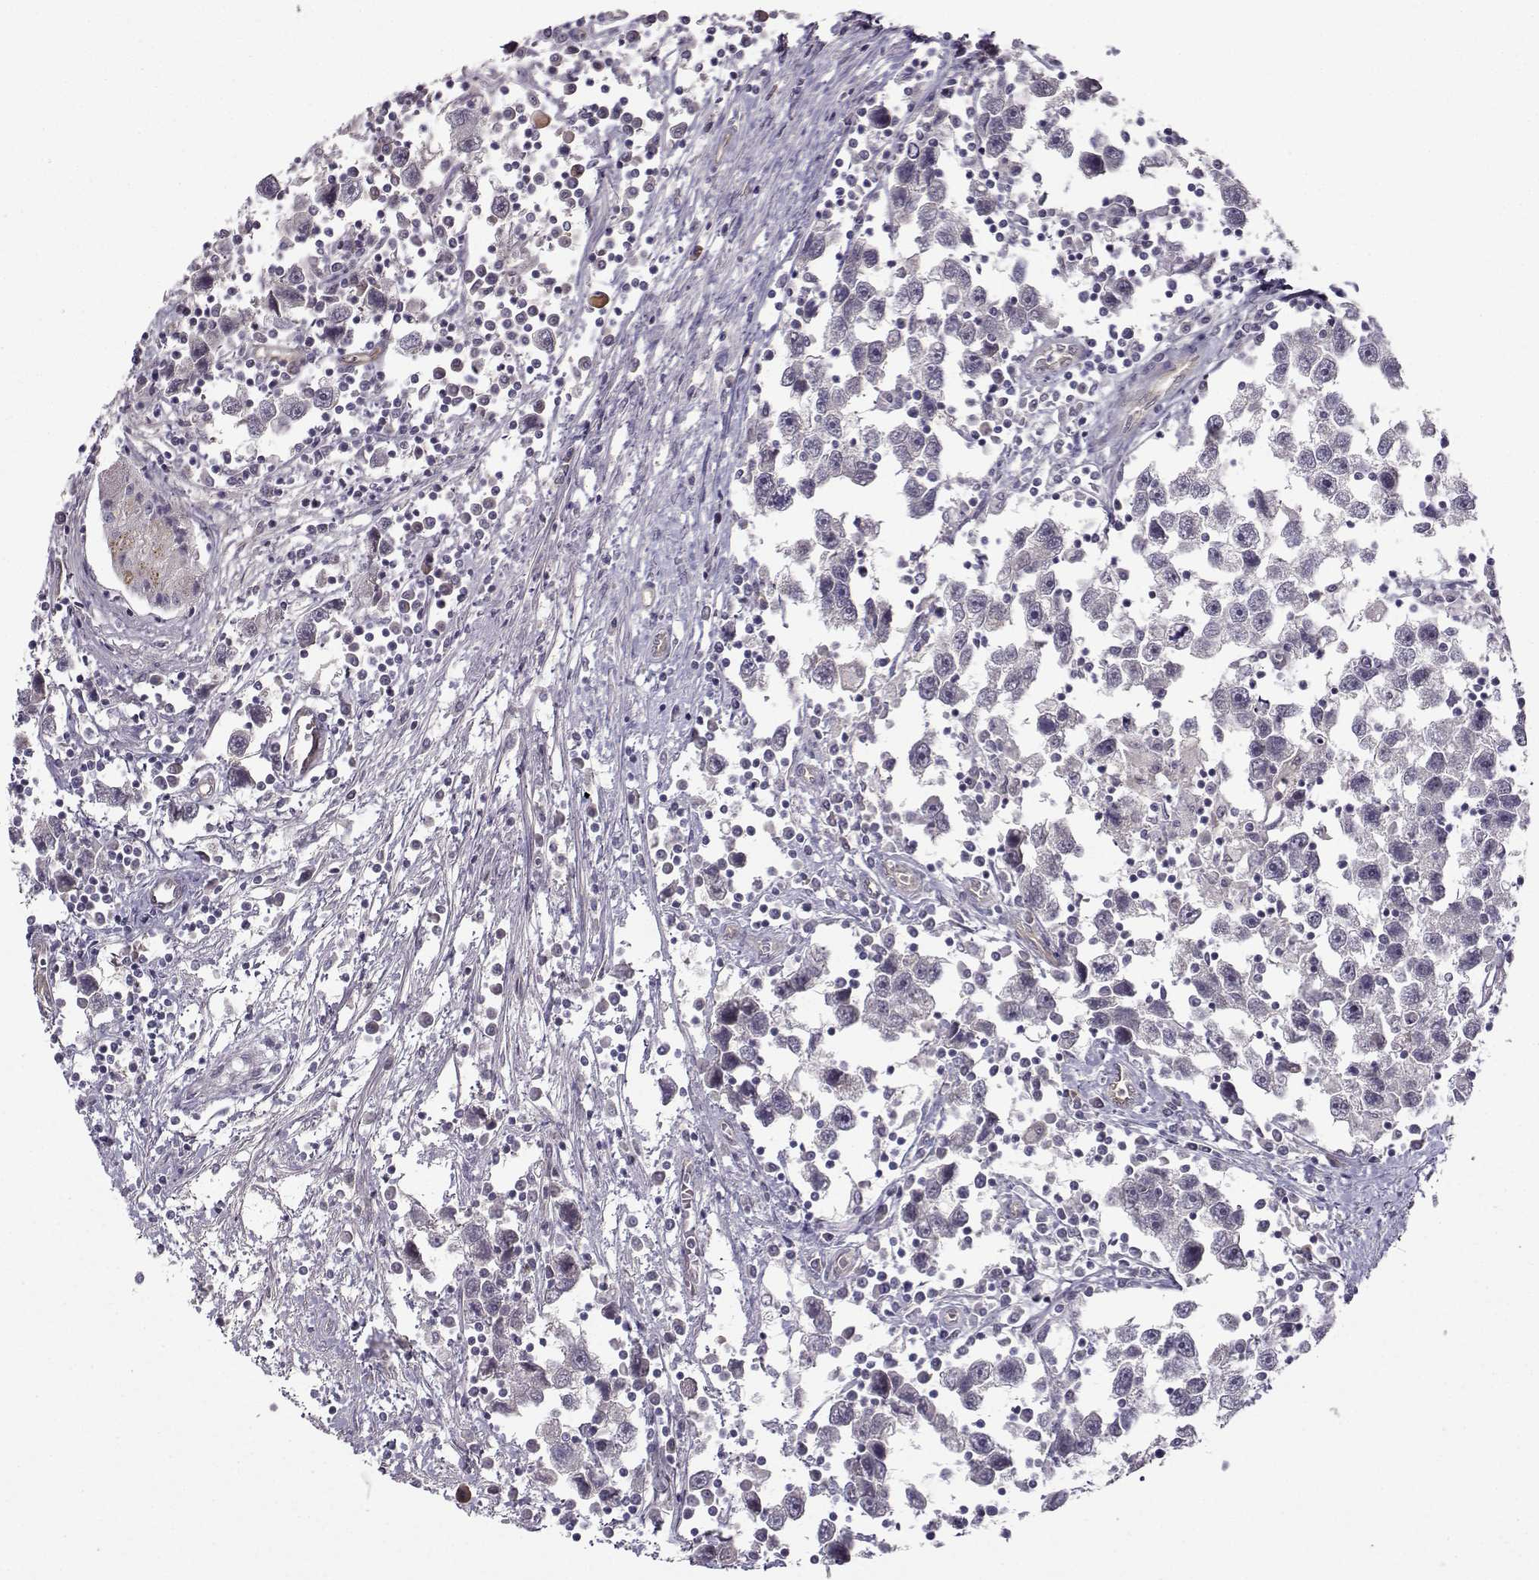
{"staining": {"intensity": "negative", "quantity": "none", "location": "none"}, "tissue": "testis cancer", "cell_type": "Tumor cells", "image_type": "cancer", "snomed": [{"axis": "morphology", "description": "Seminoma, NOS"}, {"axis": "topography", "description": "Testis"}], "caption": "A micrograph of human testis seminoma is negative for staining in tumor cells. (DAB immunohistochemistry (IHC) with hematoxylin counter stain).", "gene": "NQO1", "patient": {"sex": "male", "age": 30}}